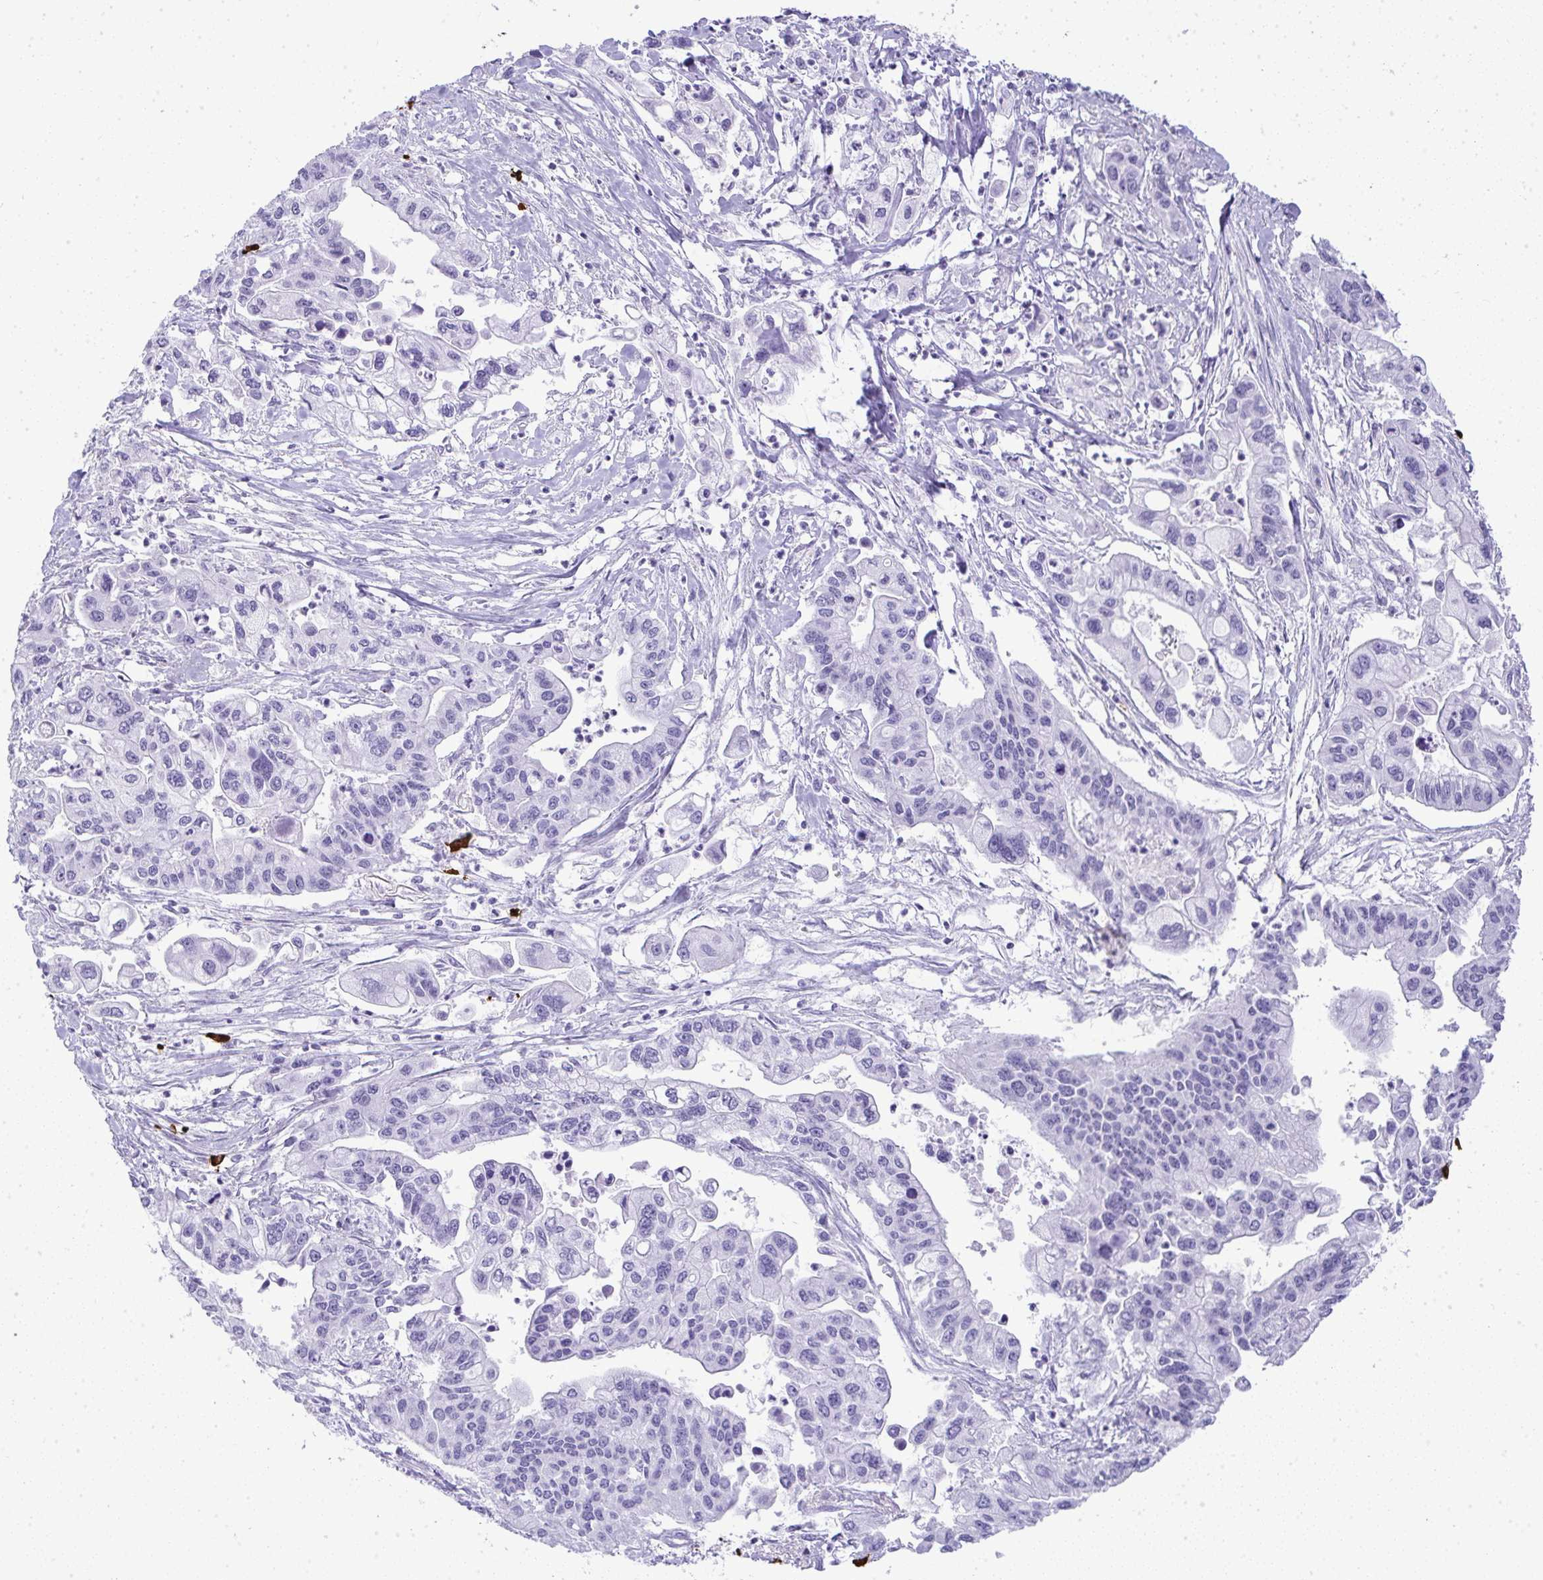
{"staining": {"intensity": "negative", "quantity": "none", "location": "none"}, "tissue": "pancreatic cancer", "cell_type": "Tumor cells", "image_type": "cancer", "snomed": [{"axis": "morphology", "description": "Adenocarcinoma, NOS"}, {"axis": "topography", "description": "Pancreas"}], "caption": "Tumor cells are negative for protein expression in human pancreatic adenocarcinoma.", "gene": "CDADC1", "patient": {"sex": "male", "age": 62}}